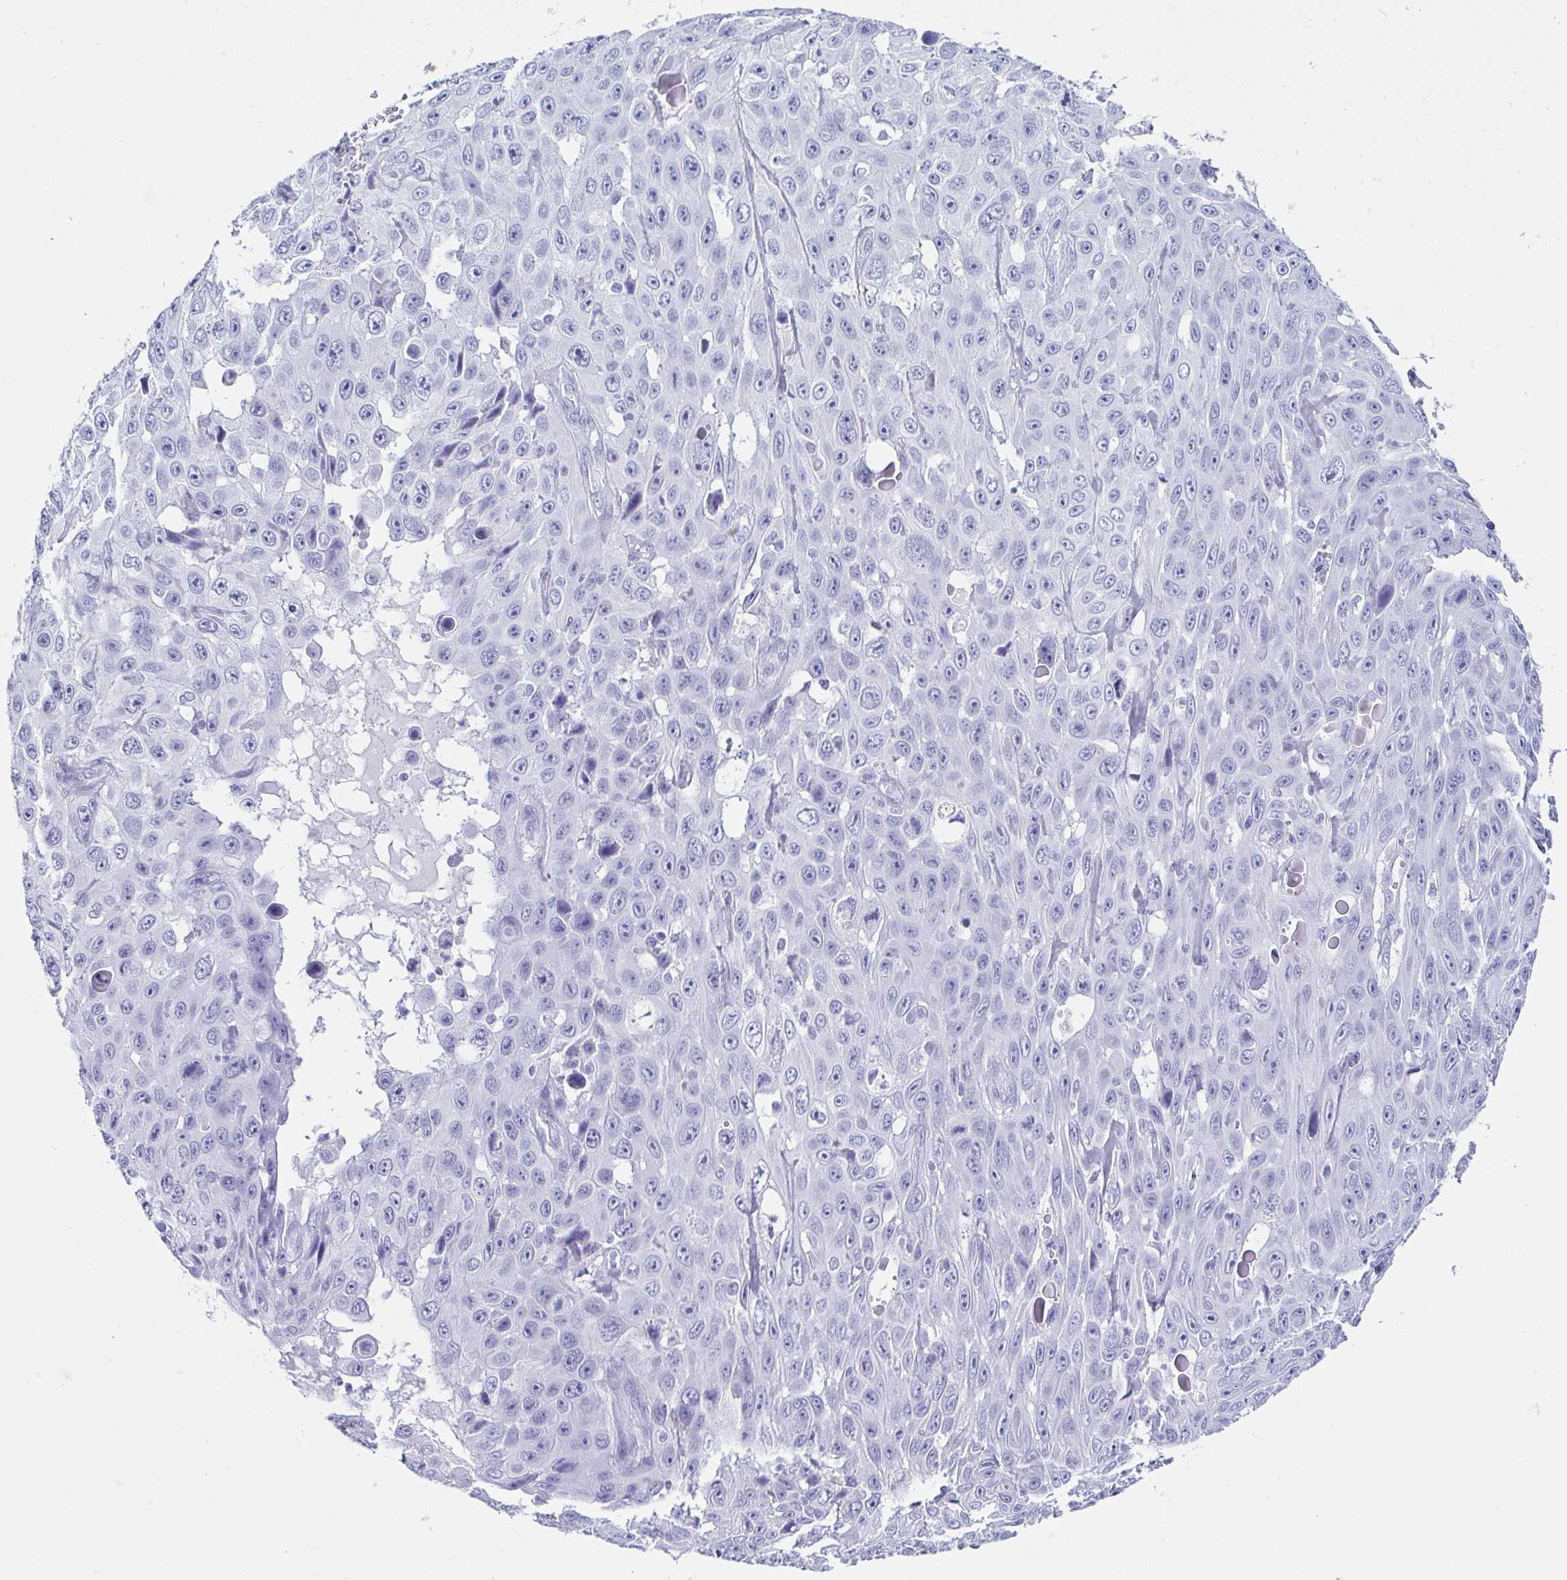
{"staining": {"intensity": "negative", "quantity": "none", "location": "none"}, "tissue": "skin cancer", "cell_type": "Tumor cells", "image_type": "cancer", "snomed": [{"axis": "morphology", "description": "Squamous cell carcinoma, NOS"}, {"axis": "topography", "description": "Skin"}], "caption": "Protein analysis of skin squamous cell carcinoma reveals no significant expression in tumor cells.", "gene": "CD164L2", "patient": {"sex": "male", "age": 82}}